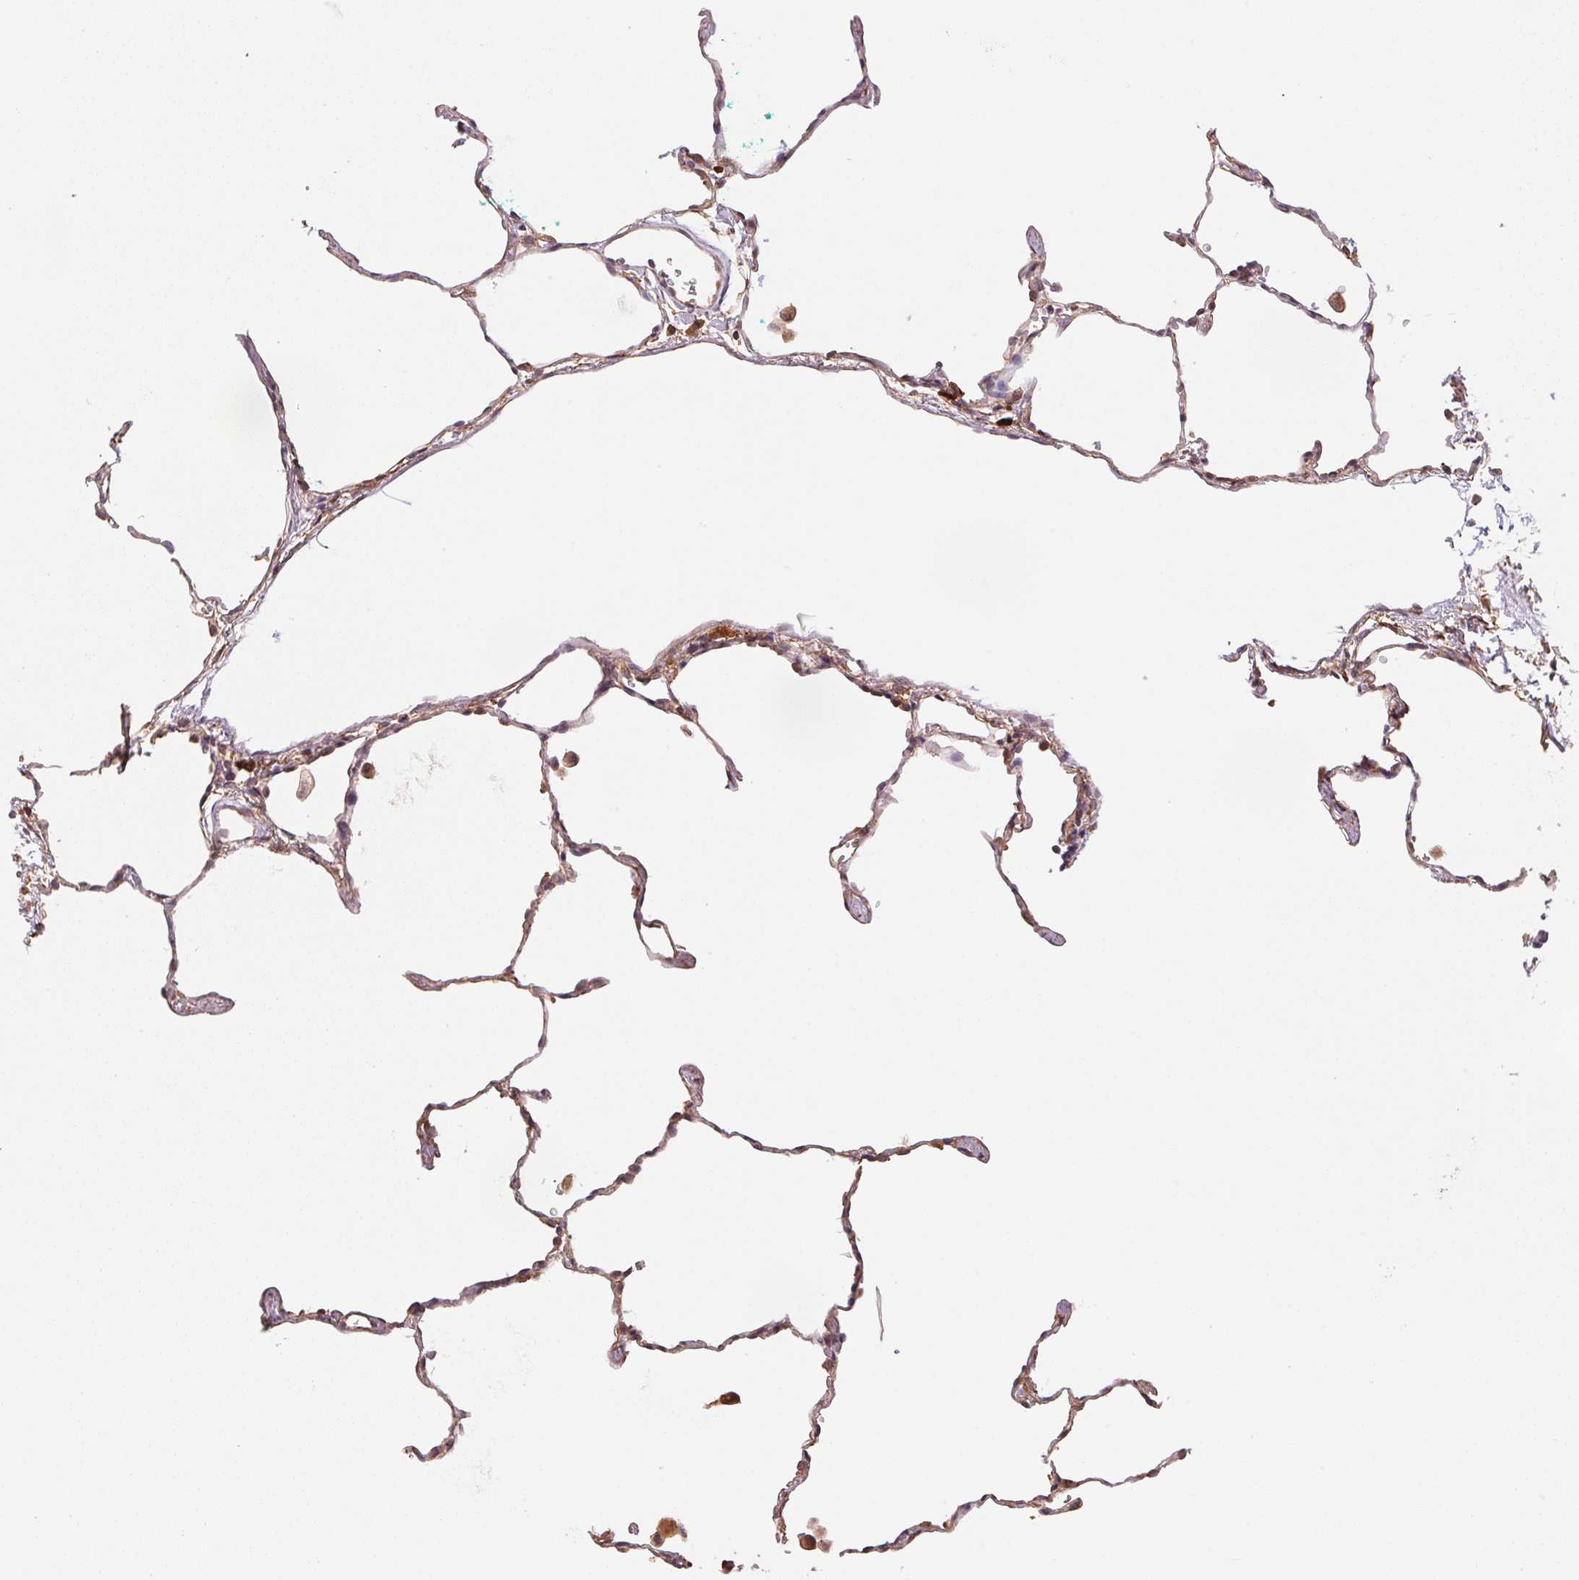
{"staining": {"intensity": "weak", "quantity": ">75%", "location": "cytoplasmic/membranous"}, "tissue": "lung", "cell_type": "Alveolar cells", "image_type": "normal", "snomed": [{"axis": "morphology", "description": "Normal tissue, NOS"}, {"axis": "topography", "description": "Lung"}], "caption": "This is a micrograph of immunohistochemistry staining of normal lung, which shows weak positivity in the cytoplasmic/membranous of alveolar cells.", "gene": "C6orf163", "patient": {"sex": "female", "age": 47}}